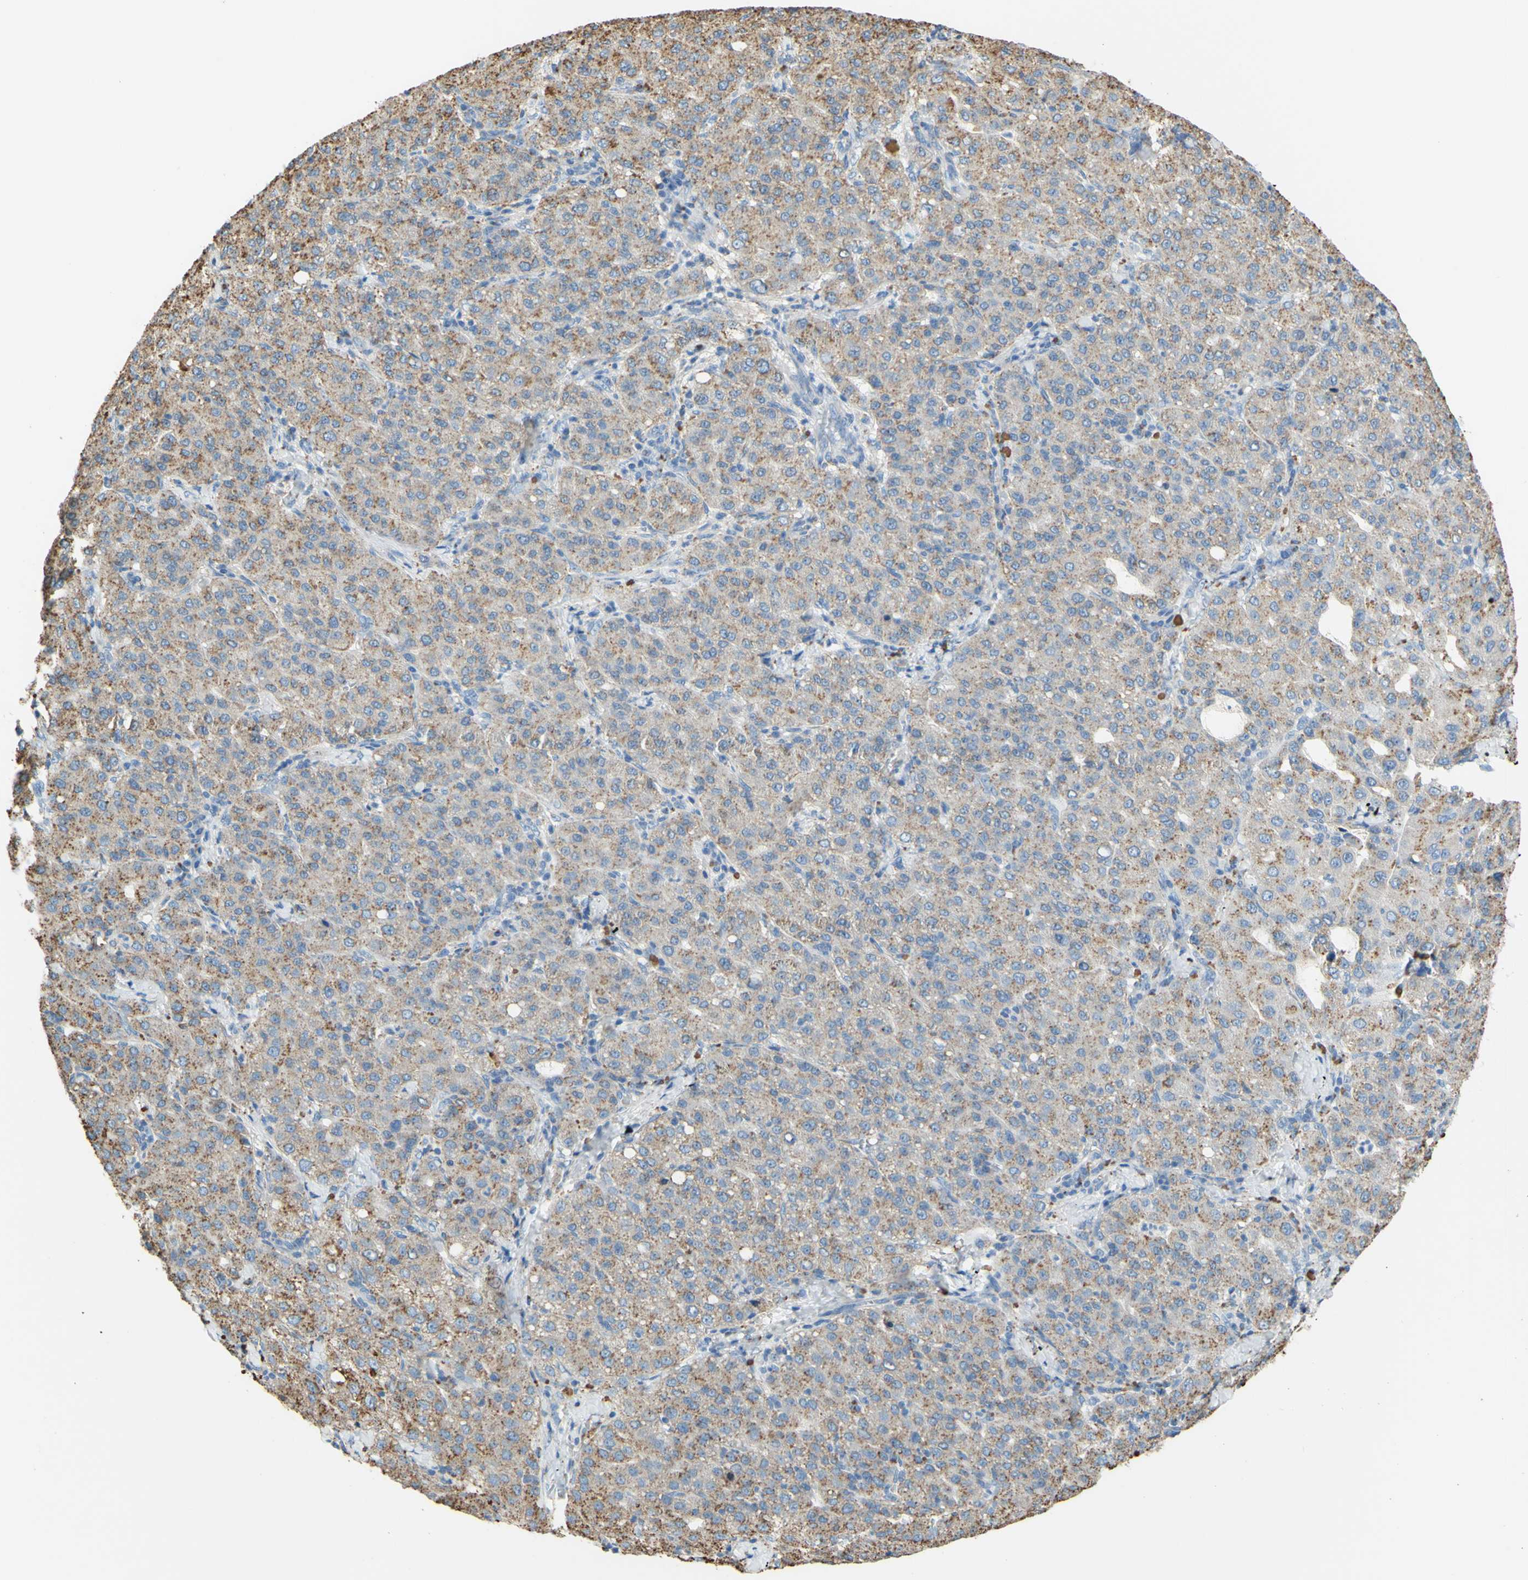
{"staining": {"intensity": "weak", "quantity": ">75%", "location": "cytoplasmic/membranous"}, "tissue": "liver cancer", "cell_type": "Tumor cells", "image_type": "cancer", "snomed": [{"axis": "morphology", "description": "Carcinoma, Hepatocellular, NOS"}, {"axis": "topography", "description": "Liver"}], "caption": "The photomicrograph demonstrates immunohistochemical staining of liver cancer. There is weak cytoplasmic/membranous staining is seen in about >75% of tumor cells.", "gene": "CTSD", "patient": {"sex": "male", "age": 65}}